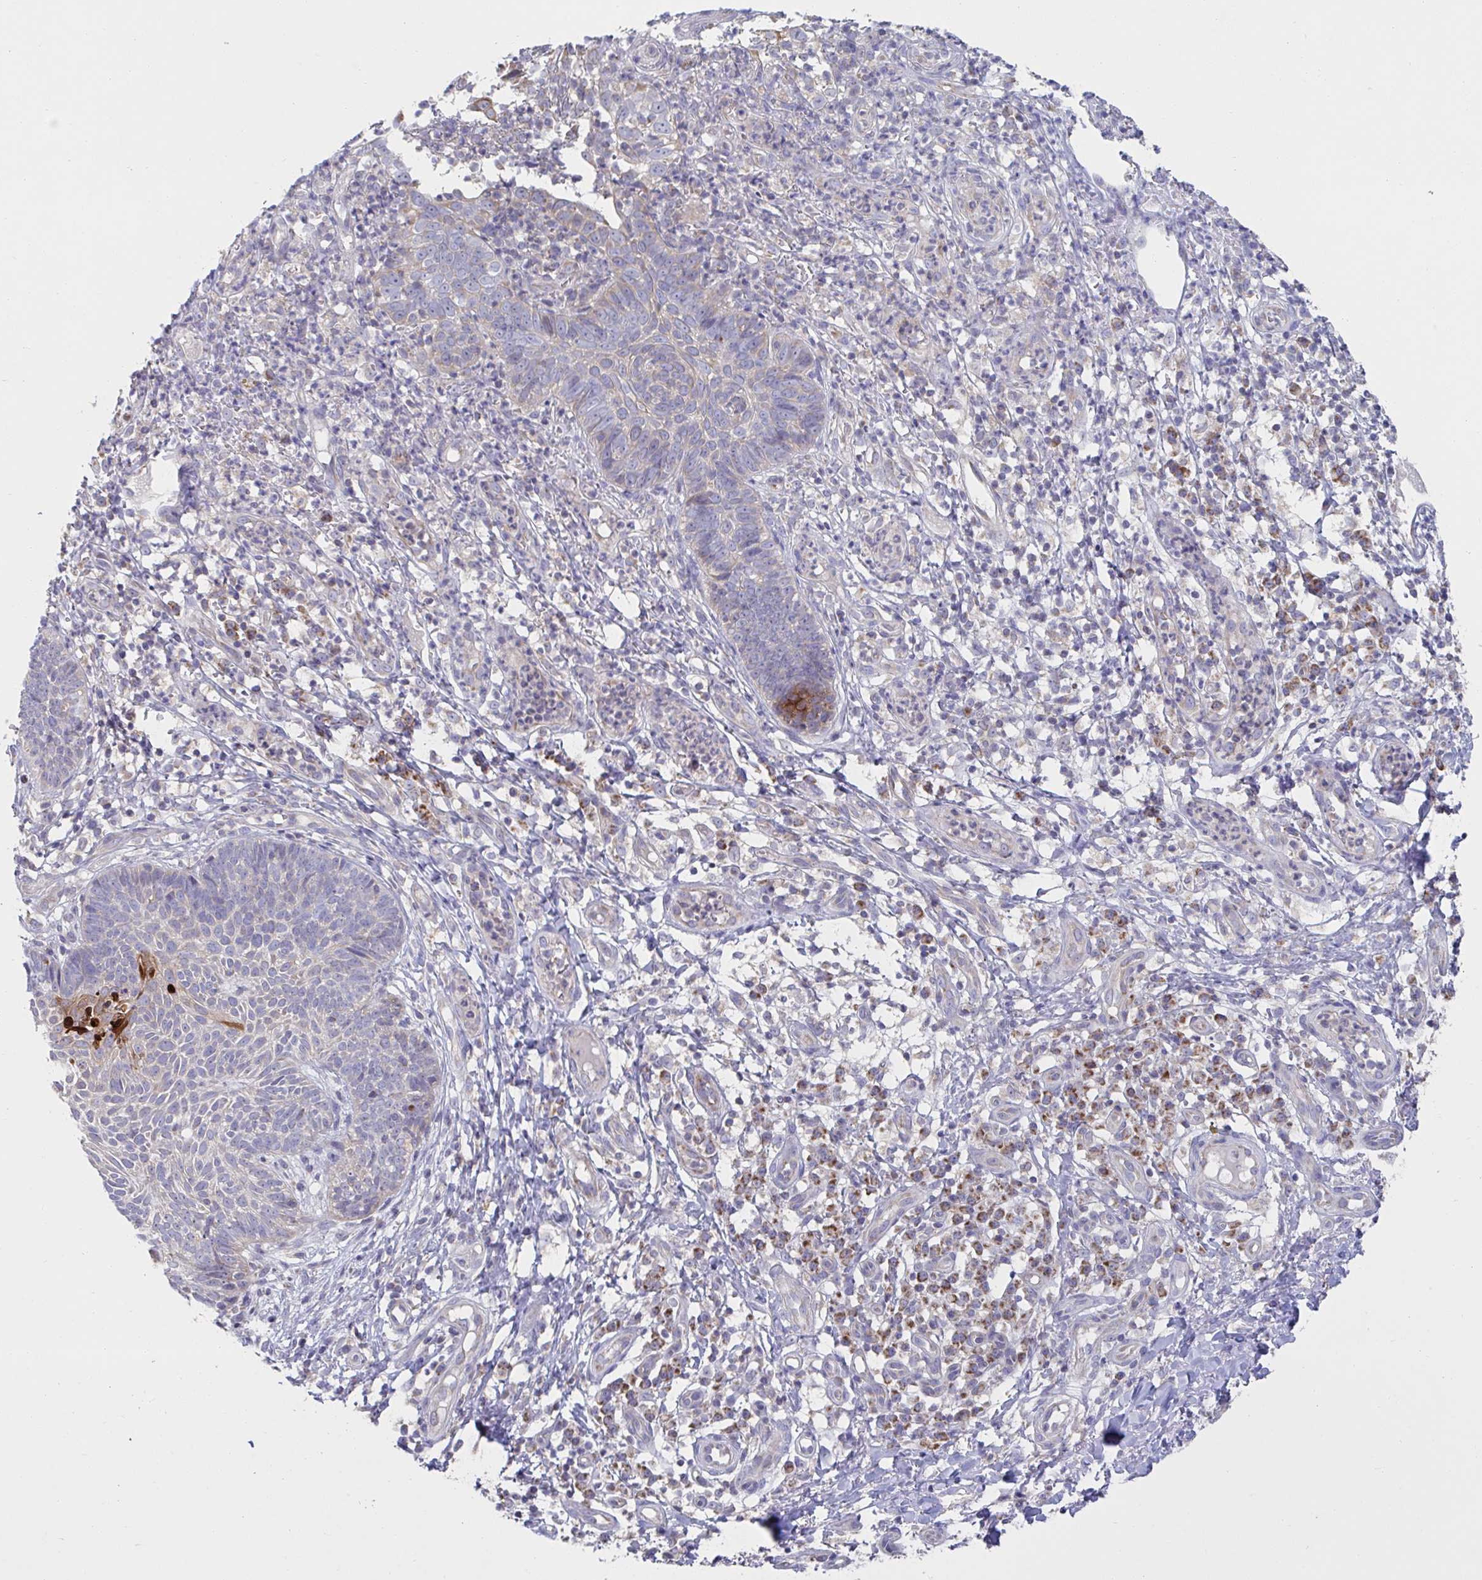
{"staining": {"intensity": "strong", "quantity": "<25%", "location": "cytoplasmic/membranous"}, "tissue": "skin cancer", "cell_type": "Tumor cells", "image_type": "cancer", "snomed": [{"axis": "morphology", "description": "Basal cell carcinoma"}, {"axis": "topography", "description": "Skin"}, {"axis": "topography", "description": "Skin of leg"}], "caption": "A brown stain shows strong cytoplasmic/membranous positivity of a protein in skin cancer tumor cells.", "gene": "NDUFA7", "patient": {"sex": "female", "age": 87}}